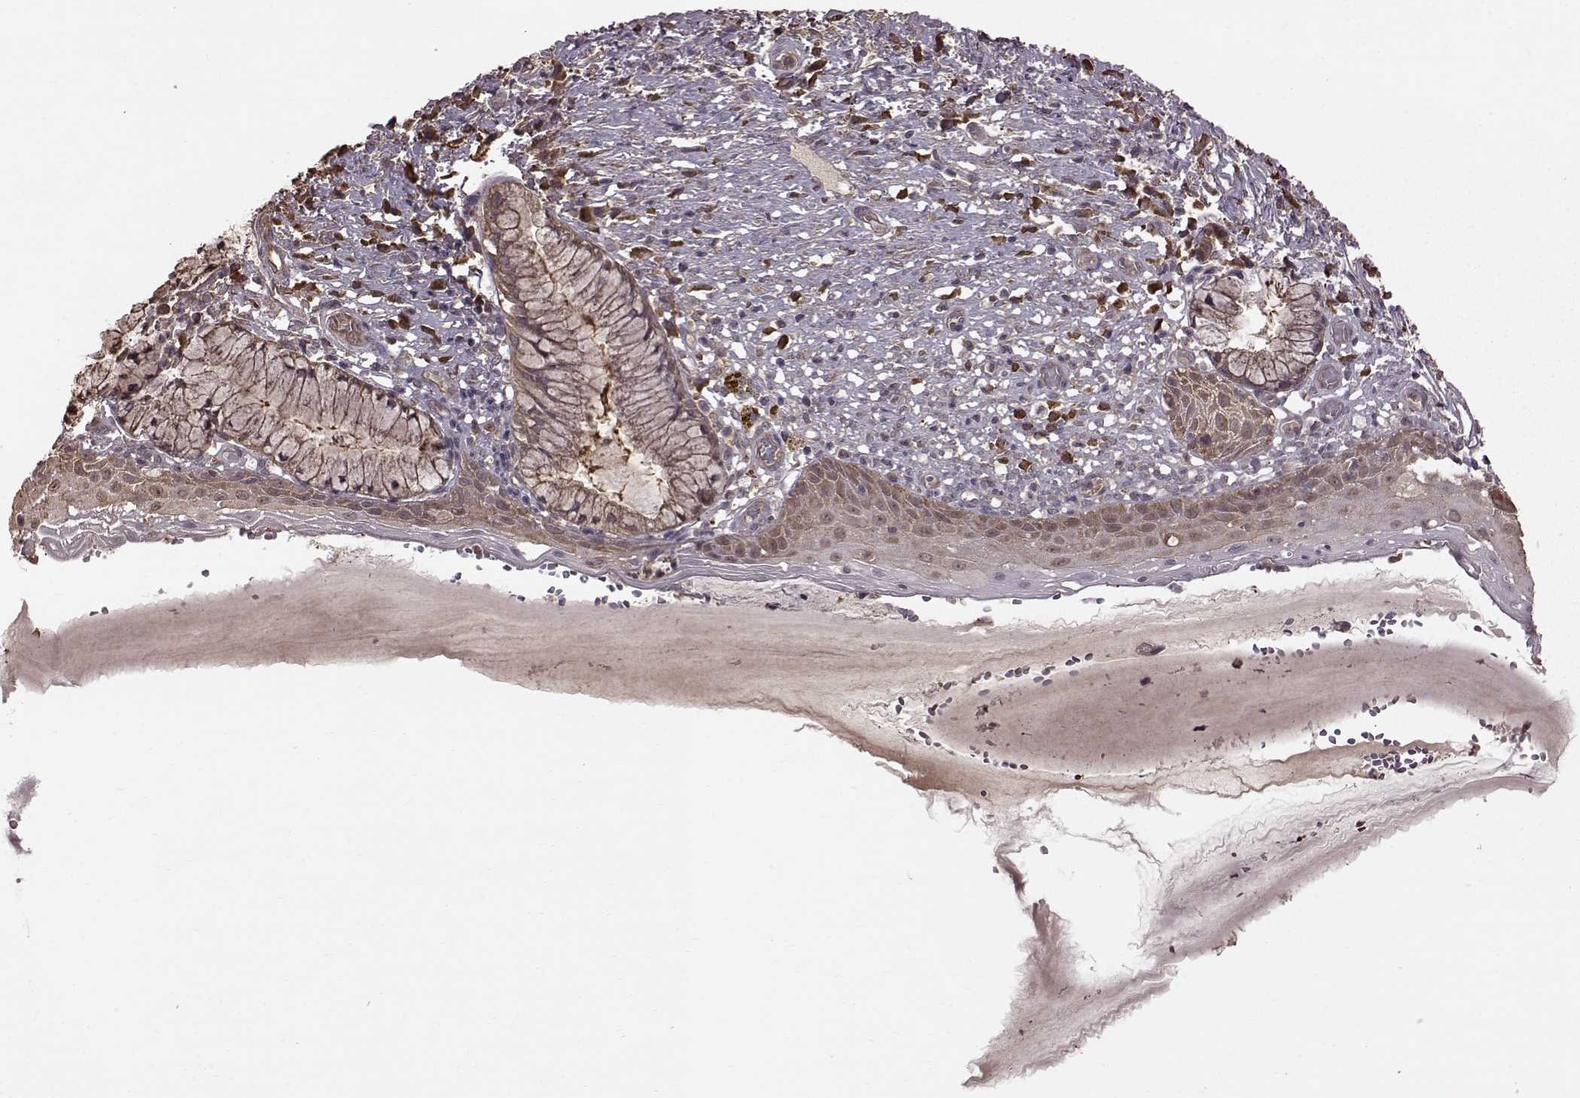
{"staining": {"intensity": "moderate", "quantity": ">75%", "location": "cytoplasmic/membranous"}, "tissue": "cervix", "cell_type": "Glandular cells", "image_type": "normal", "snomed": [{"axis": "morphology", "description": "Normal tissue, NOS"}, {"axis": "topography", "description": "Cervix"}], "caption": "DAB immunohistochemical staining of normal cervix shows moderate cytoplasmic/membranous protein positivity in about >75% of glandular cells.", "gene": "NME1", "patient": {"sex": "female", "age": 37}}